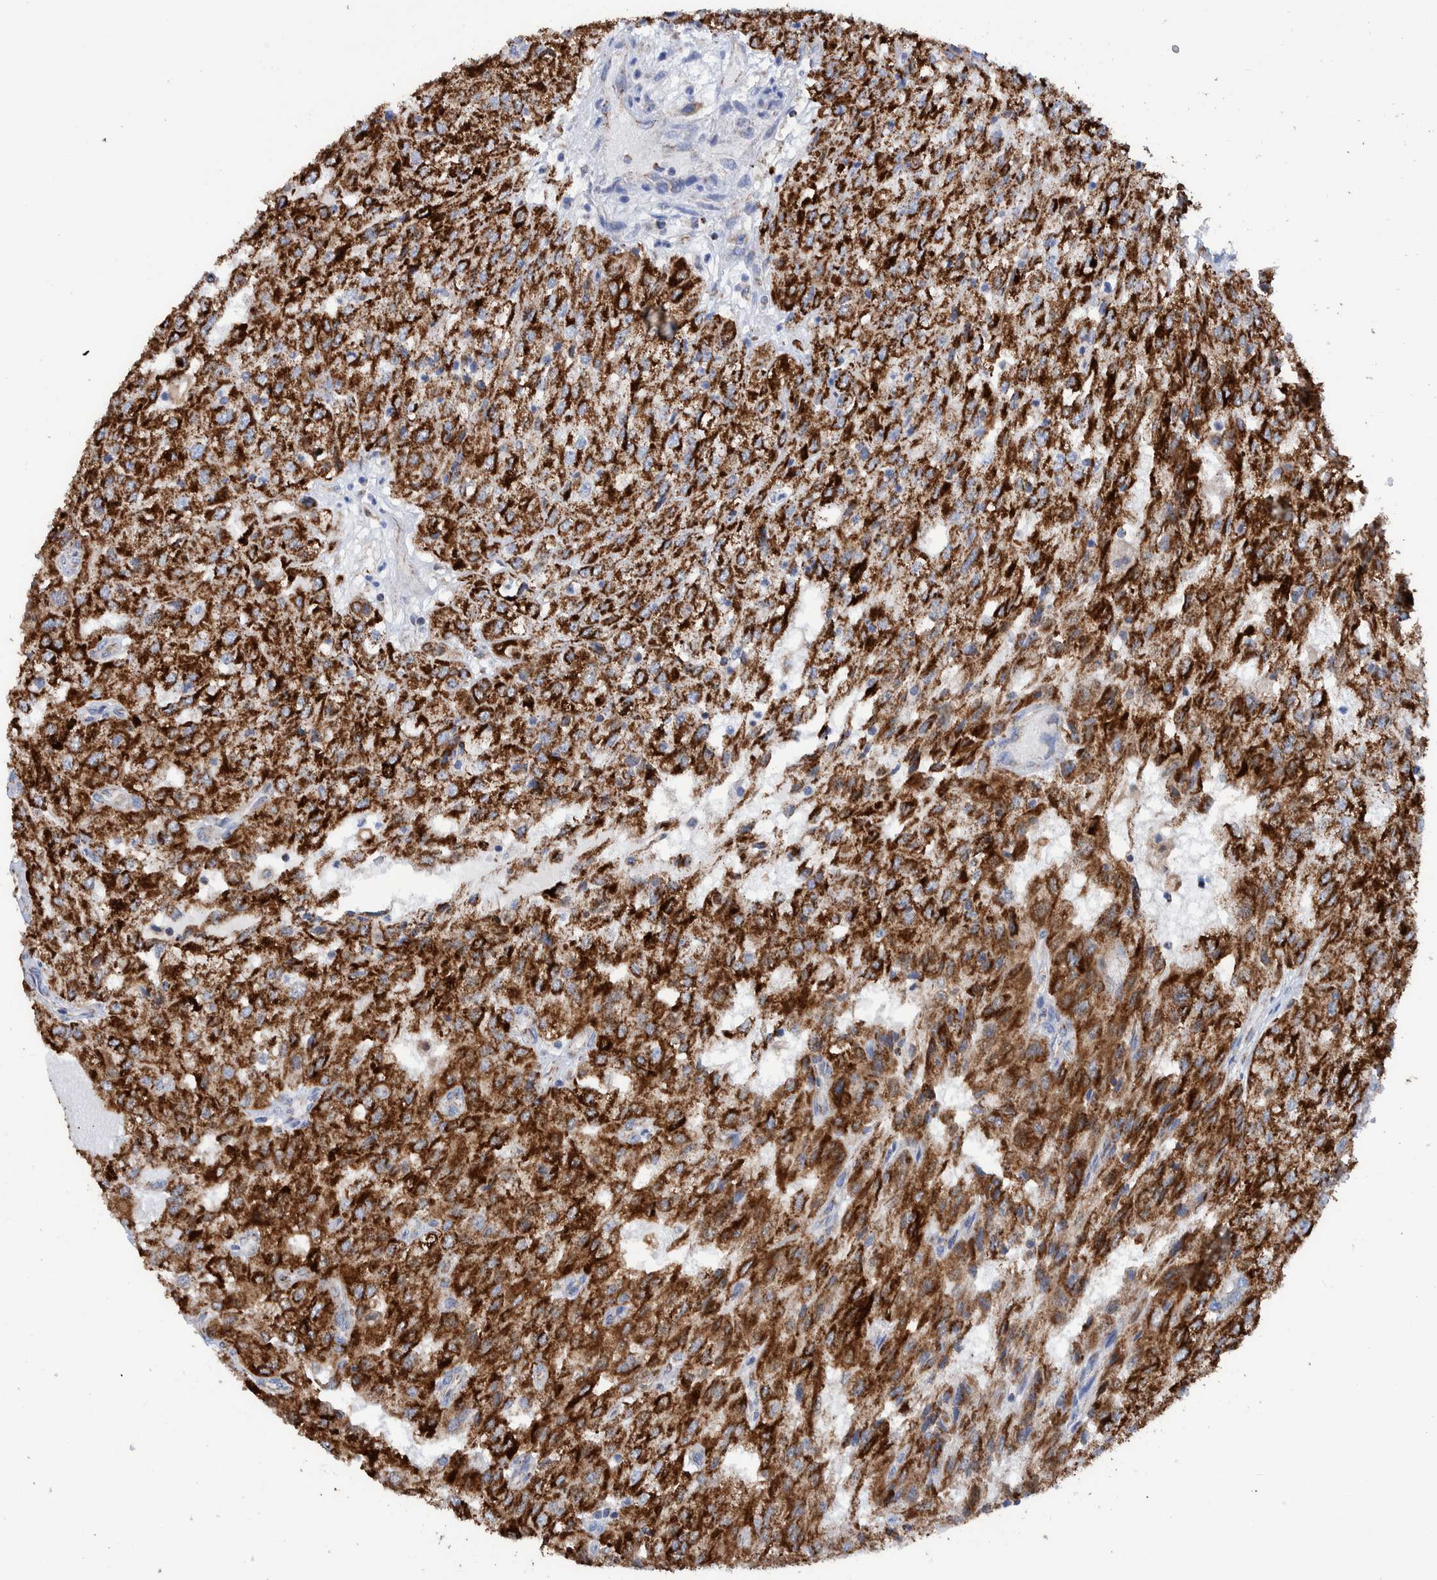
{"staining": {"intensity": "strong", "quantity": ">75%", "location": "cytoplasmic/membranous"}, "tissue": "renal cancer", "cell_type": "Tumor cells", "image_type": "cancer", "snomed": [{"axis": "morphology", "description": "Adenocarcinoma, NOS"}, {"axis": "topography", "description": "Kidney"}], "caption": "Protein staining of adenocarcinoma (renal) tissue shows strong cytoplasmic/membranous expression in about >75% of tumor cells. The staining was performed using DAB (3,3'-diaminobenzidine), with brown indicating positive protein expression. Nuclei are stained blue with hematoxylin.", "gene": "DECR1", "patient": {"sex": "female", "age": 54}}